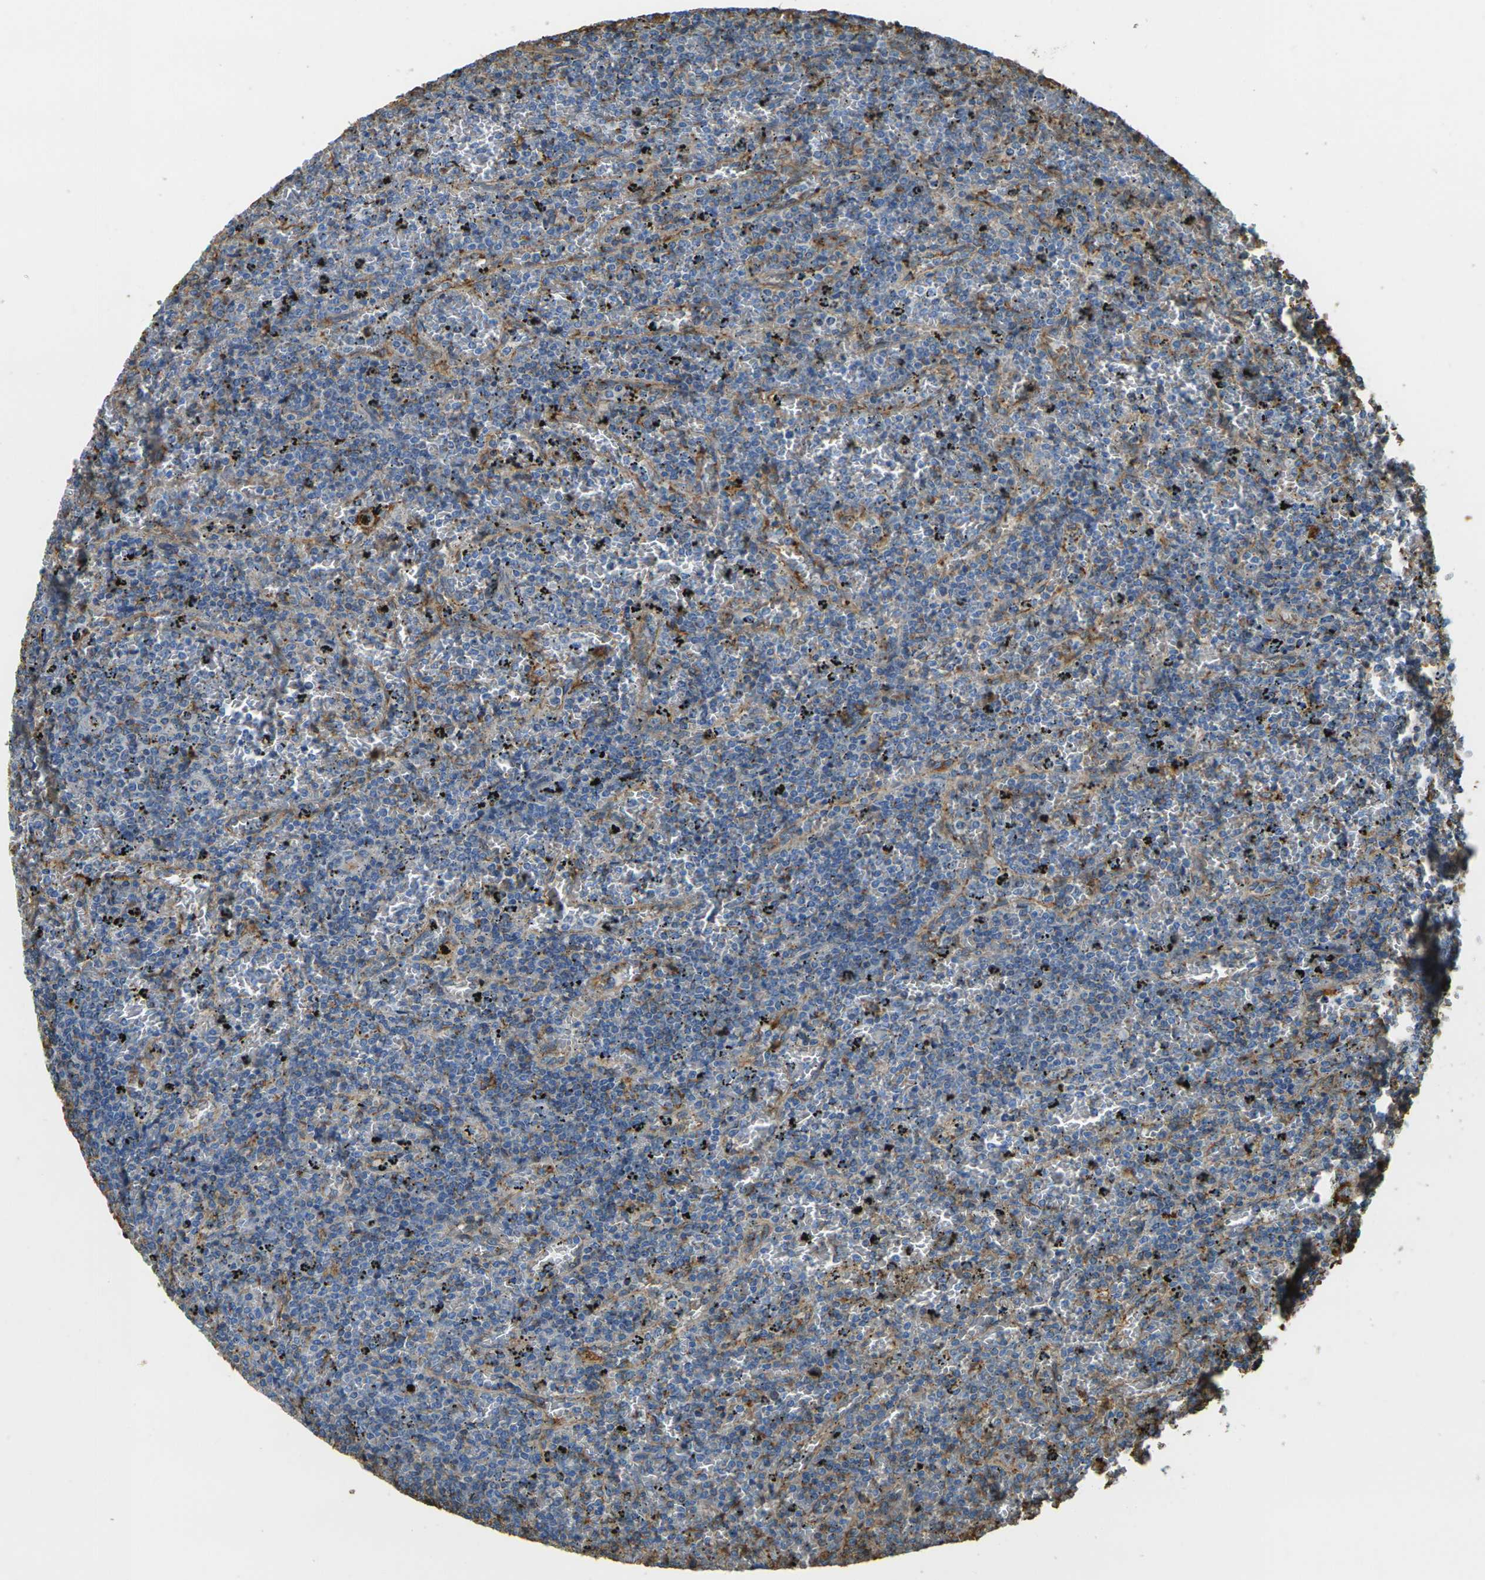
{"staining": {"intensity": "moderate", "quantity": "<25%", "location": "cytoplasmic/membranous"}, "tissue": "lymphoma", "cell_type": "Tumor cells", "image_type": "cancer", "snomed": [{"axis": "morphology", "description": "Malignant lymphoma, non-Hodgkin's type, Low grade"}, {"axis": "topography", "description": "Spleen"}], "caption": "Tumor cells demonstrate low levels of moderate cytoplasmic/membranous expression in about <25% of cells in lymphoma. (brown staining indicates protein expression, while blue staining denotes nuclei).", "gene": "PLCD1", "patient": {"sex": "female", "age": 77}}